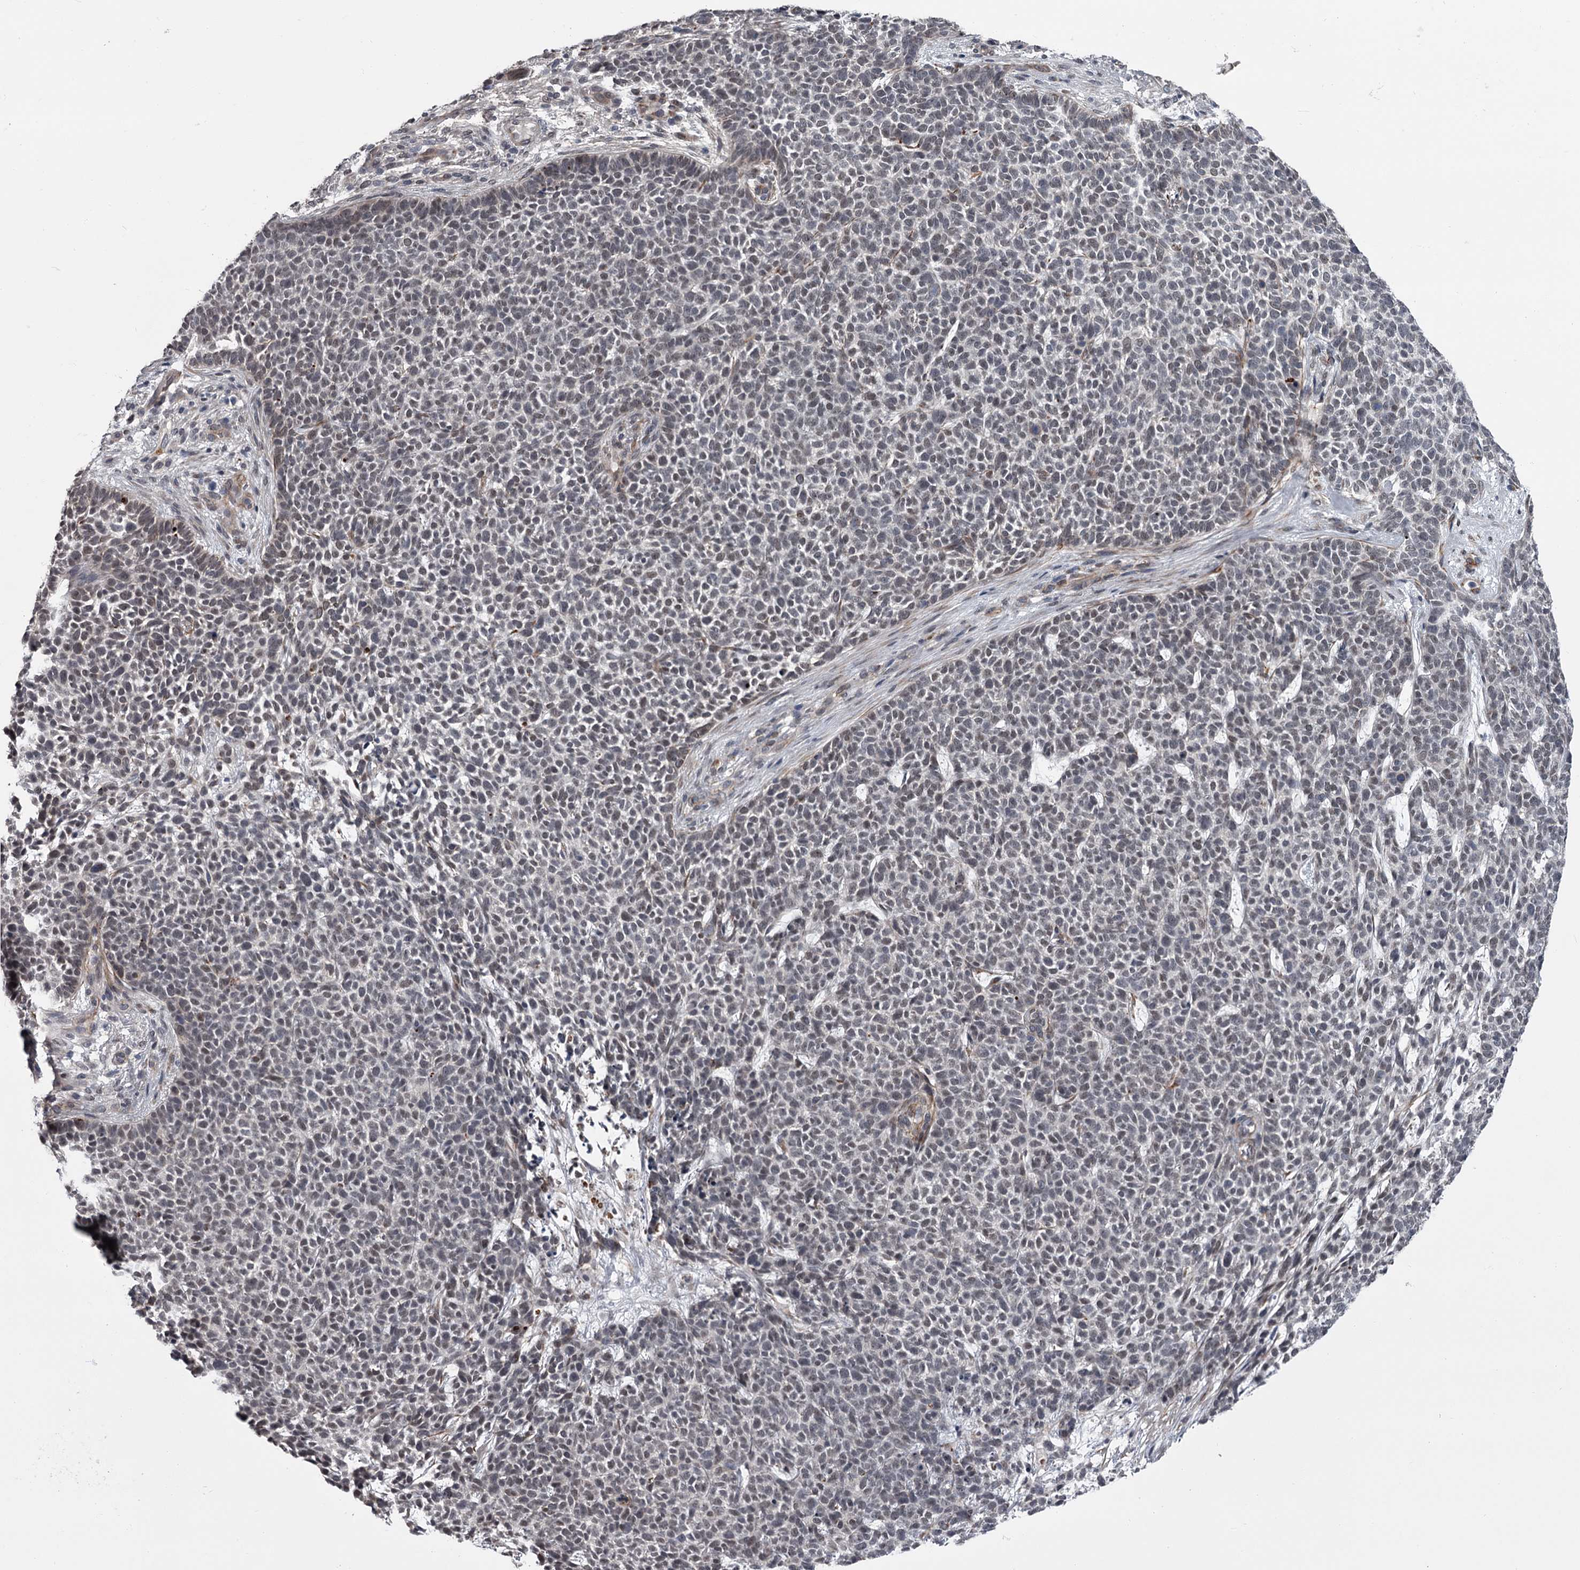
{"staining": {"intensity": "weak", "quantity": ">75%", "location": "nuclear"}, "tissue": "skin cancer", "cell_type": "Tumor cells", "image_type": "cancer", "snomed": [{"axis": "morphology", "description": "Basal cell carcinoma"}, {"axis": "topography", "description": "Skin"}], "caption": "Skin cancer (basal cell carcinoma) tissue reveals weak nuclear expression in approximately >75% of tumor cells", "gene": "PRPF40B", "patient": {"sex": "female", "age": 84}}